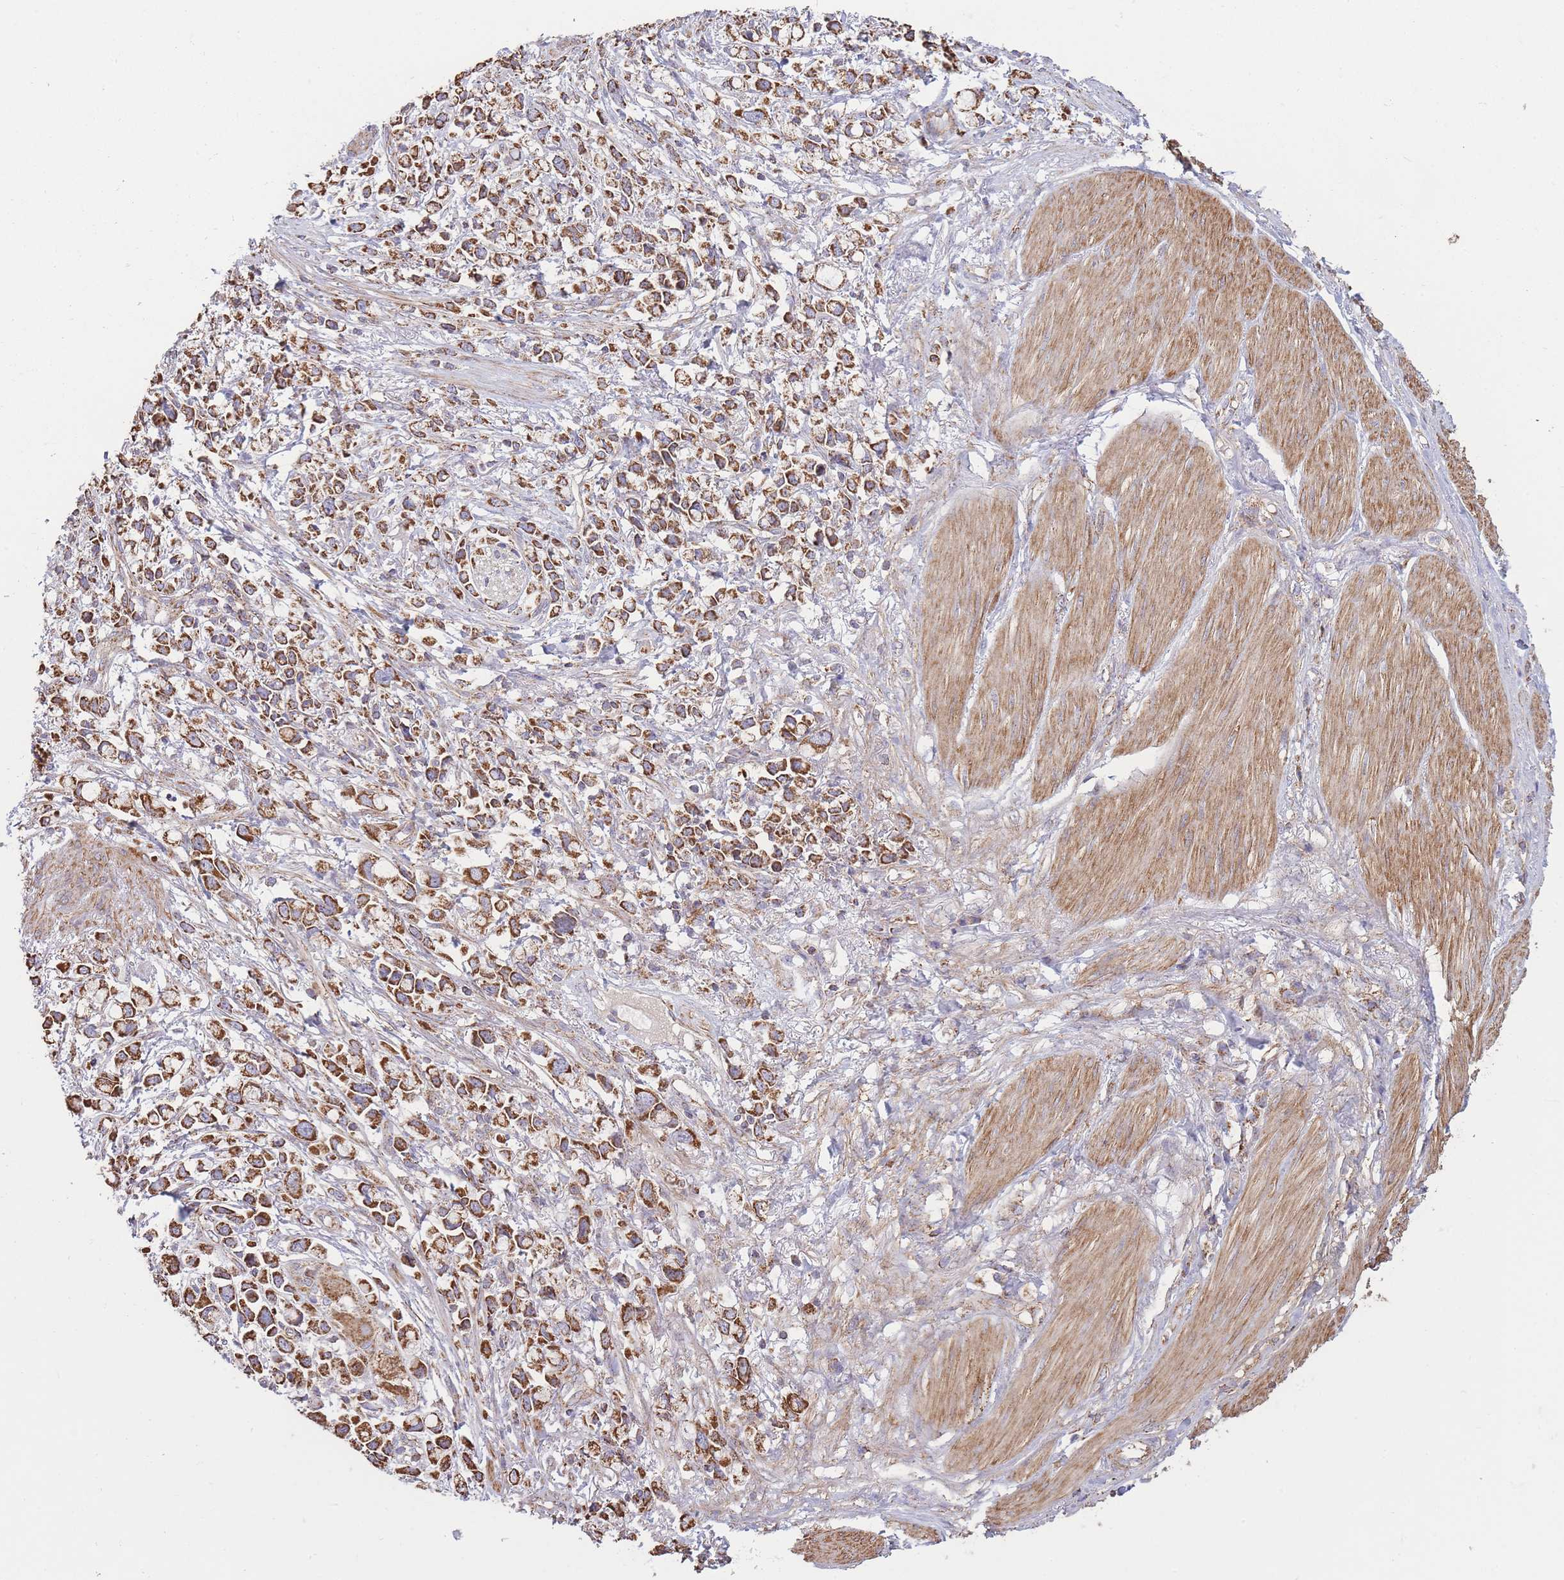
{"staining": {"intensity": "strong", "quantity": ">75%", "location": "cytoplasmic/membranous"}, "tissue": "stomach cancer", "cell_type": "Tumor cells", "image_type": "cancer", "snomed": [{"axis": "morphology", "description": "Adenocarcinoma, NOS"}, {"axis": "topography", "description": "Stomach"}], "caption": "A brown stain shows strong cytoplasmic/membranous positivity of a protein in adenocarcinoma (stomach) tumor cells.", "gene": "KIF16B", "patient": {"sex": "female", "age": 81}}